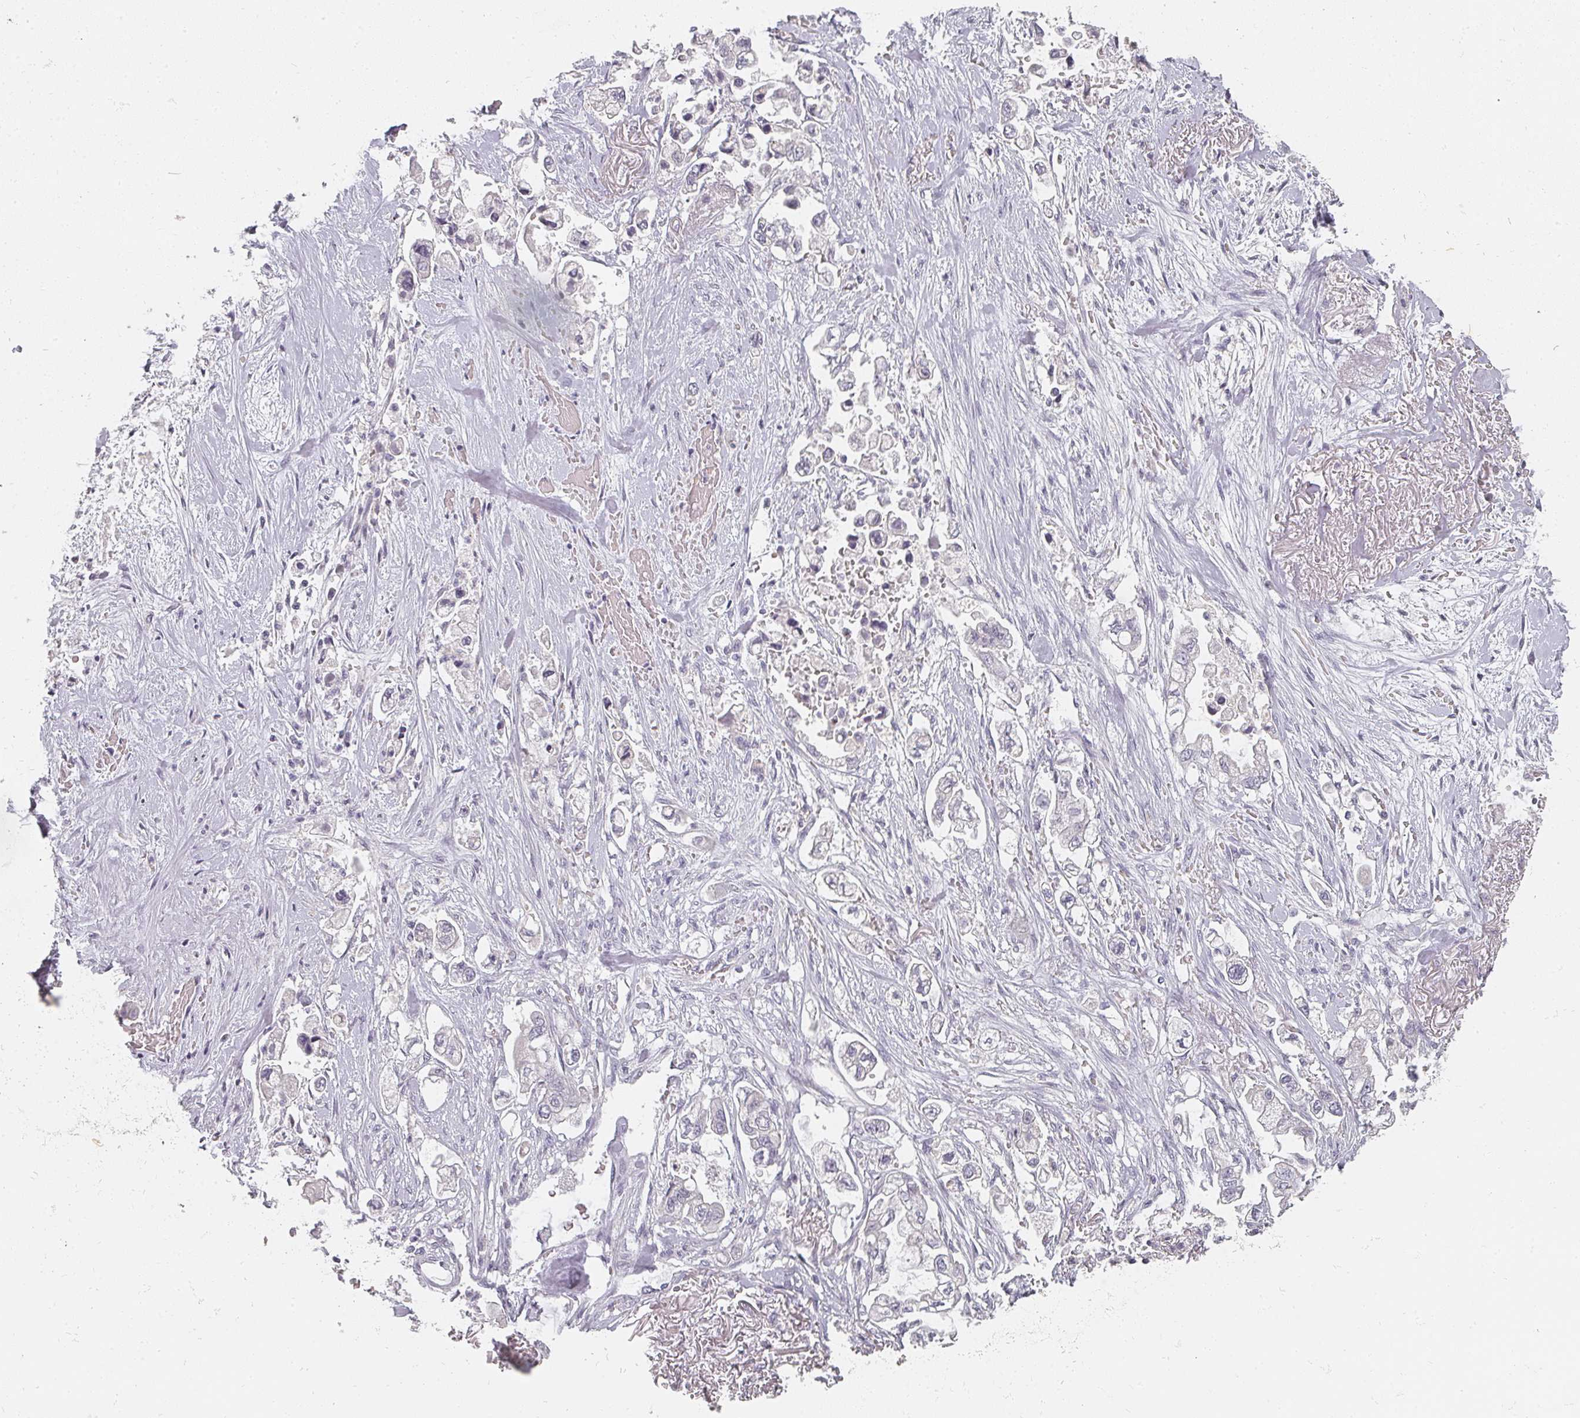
{"staining": {"intensity": "negative", "quantity": "none", "location": "none"}, "tissue": "stomach cancer", "cell_type": "Tumor cells", "image_type": "cancer", "snomed": [{"axis": "morphology", "description": "Adenocarcinoma, NOS"}, {"axis": "topography", "description": "Stomach"}], "caption": "The immunohistochemistry photomicrograph has no significant positivity in tumor cells of stomach cancer (adenocarcinoma) tissue.", "gene": "SHISA2", "patient": {"sex": "male", "age": 62}}